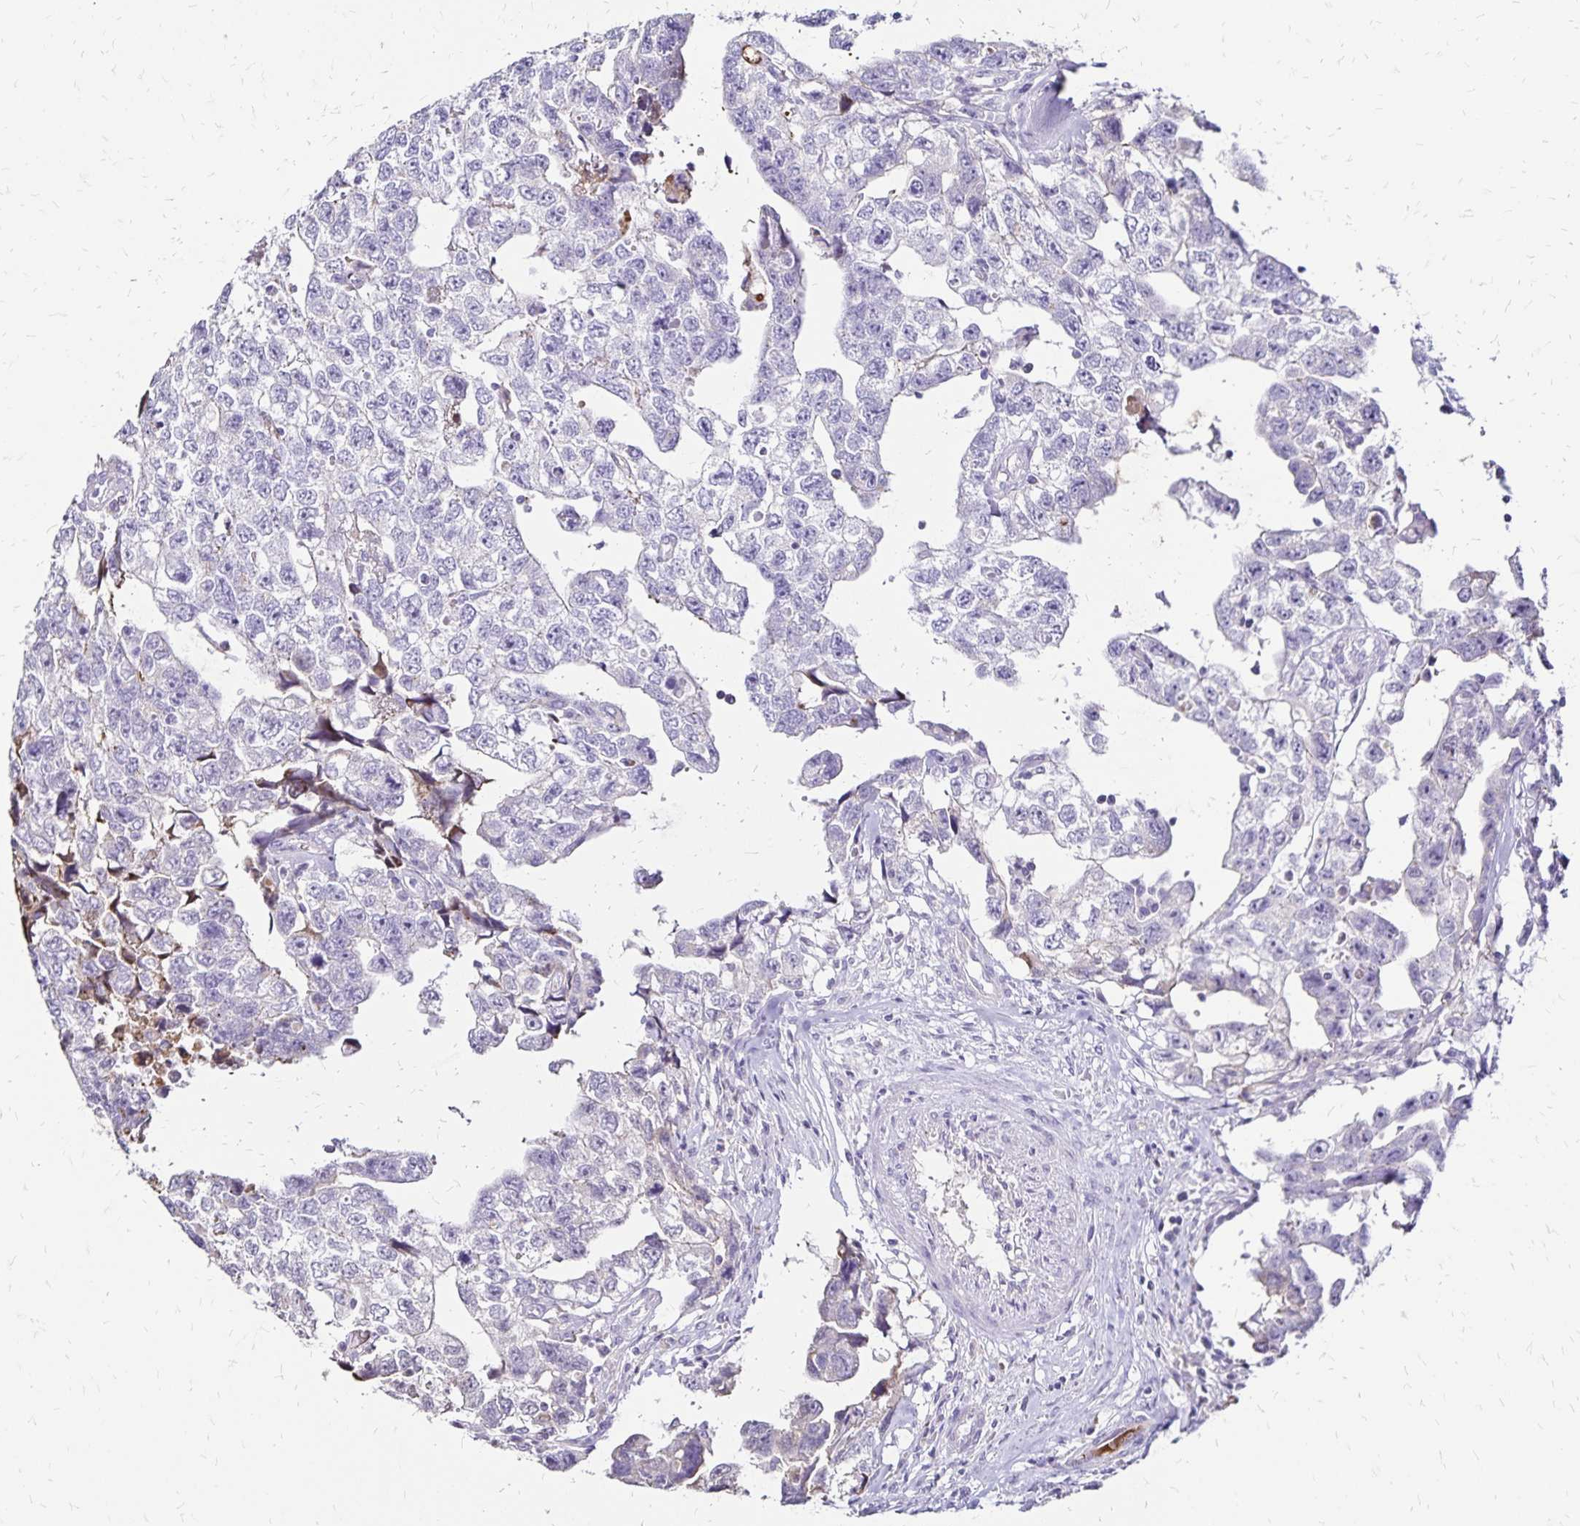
{"staining": {"intensity": "negative", "quantity": "none", "location": "none"}, "tissue": "testis cancer", "cell_type": "Tumor cells", "image_type": "cancer", "snomed": [{"axis": "morphology", "description": "Carcinoma, Embryonal, NOS"}, {"axis": "topography", "description": "Testis"}], "caption": "Embryonal carcinoma (testis) was stained to show a protein in brown. There is no significant expression in tumor cells.", "gene": "KISS1", "patient": {"sex": "male", "age": 22}}